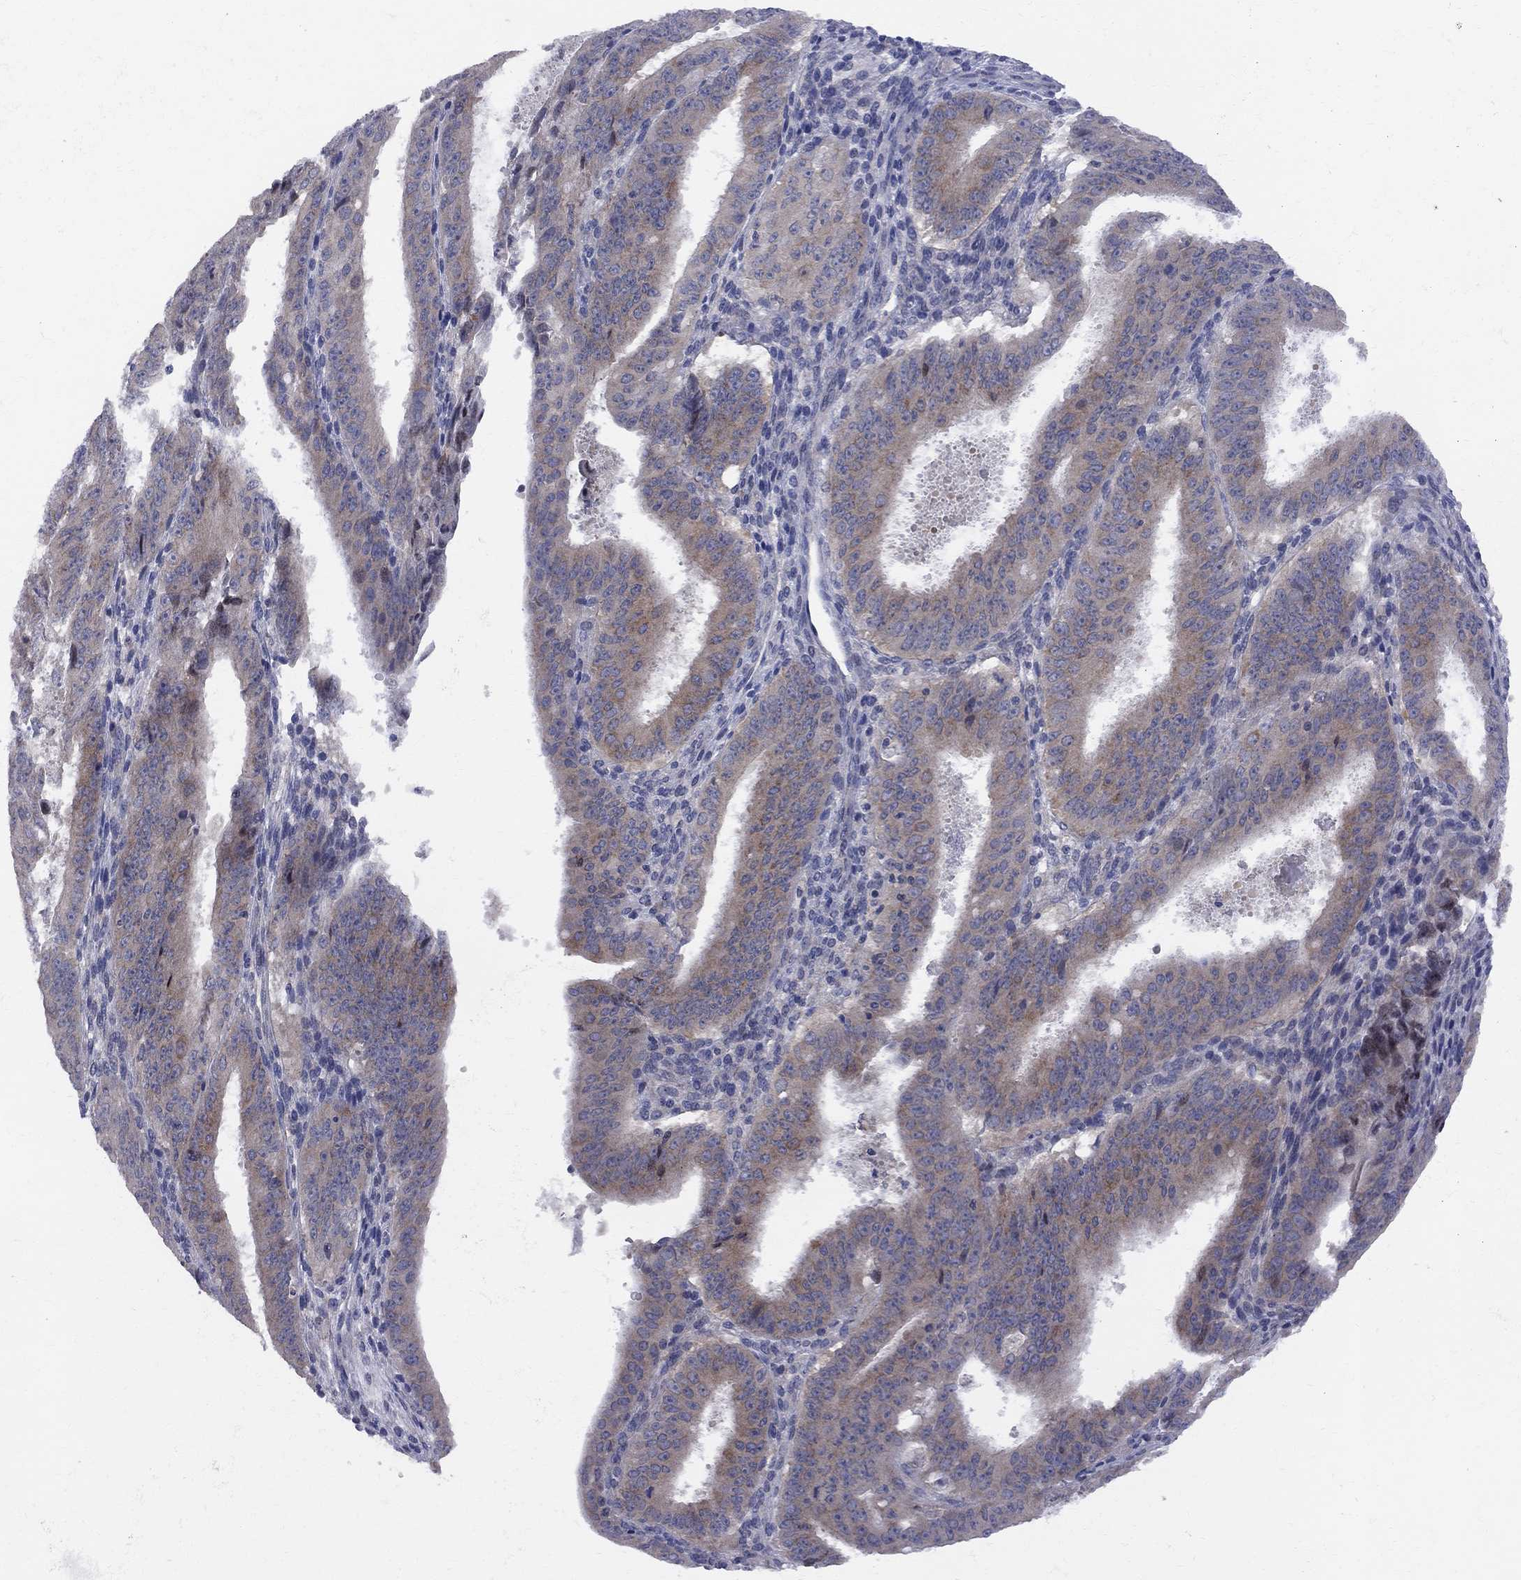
{"staining": {"intensity": "weak", "quantity": ">75%", "location": "cytoplasmic/membranous"}, "tissue": "ovarian cancer", "cell_type": "Tumor cells", "image_type": "cancer", "snomed": [{"axis": "morphology", "description": "Carcinoma, endometroid"}, {"axis": "topography", "description": "Ovary"}], "caption": "Weak cytoplasmic/membranous positivity is appreciated in approximately >75% of tumor cells in endometroid carcinoma (ovarian). The protein of interest is shown in brown color, while the nuclei are stained blue.", "gene": "CNOT11", "patient": {"sex": "female", "age": 42}}